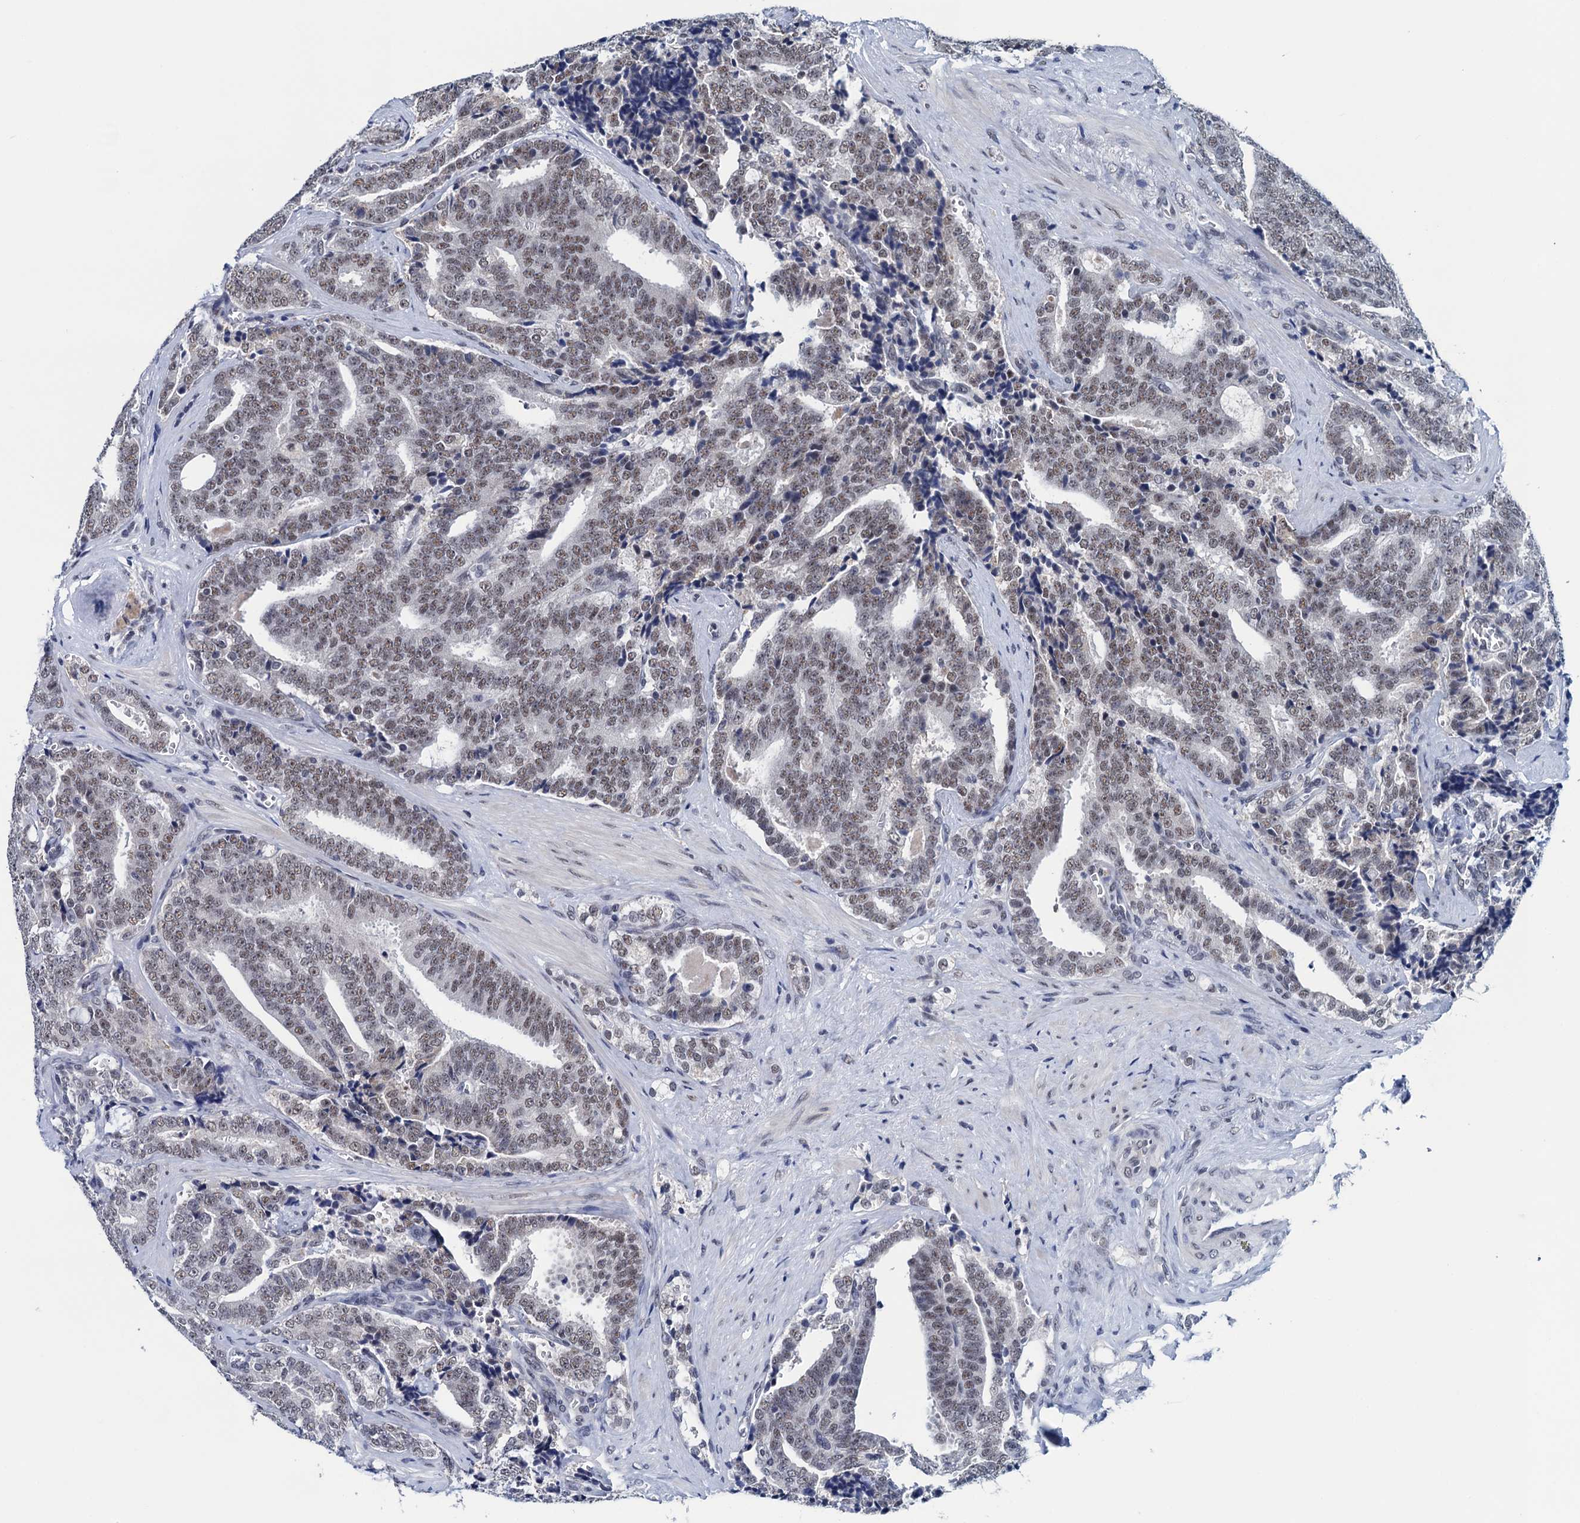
{"staining": {"intensity": "weak", "quantity": "25%-75%", "location": "nuclear"}, "tissue": "prostate cancer", "cell_type": "Tumor cells", "image_type": "cancer", "snomed": [{"axis": "morphology", "description": "Adenocarcinoma, High grade"}, {"axis": "topography", "description": "Prostate and seminal vesicle, NOS"}], "caption": "Immunohistochemical staining of prostate cancer displays low levels of weak nuclear protein staining in approximately 25%-75% of tumor cells.", "gene": "FNBP4", "patient": {"sex": "male", "age": 67}}